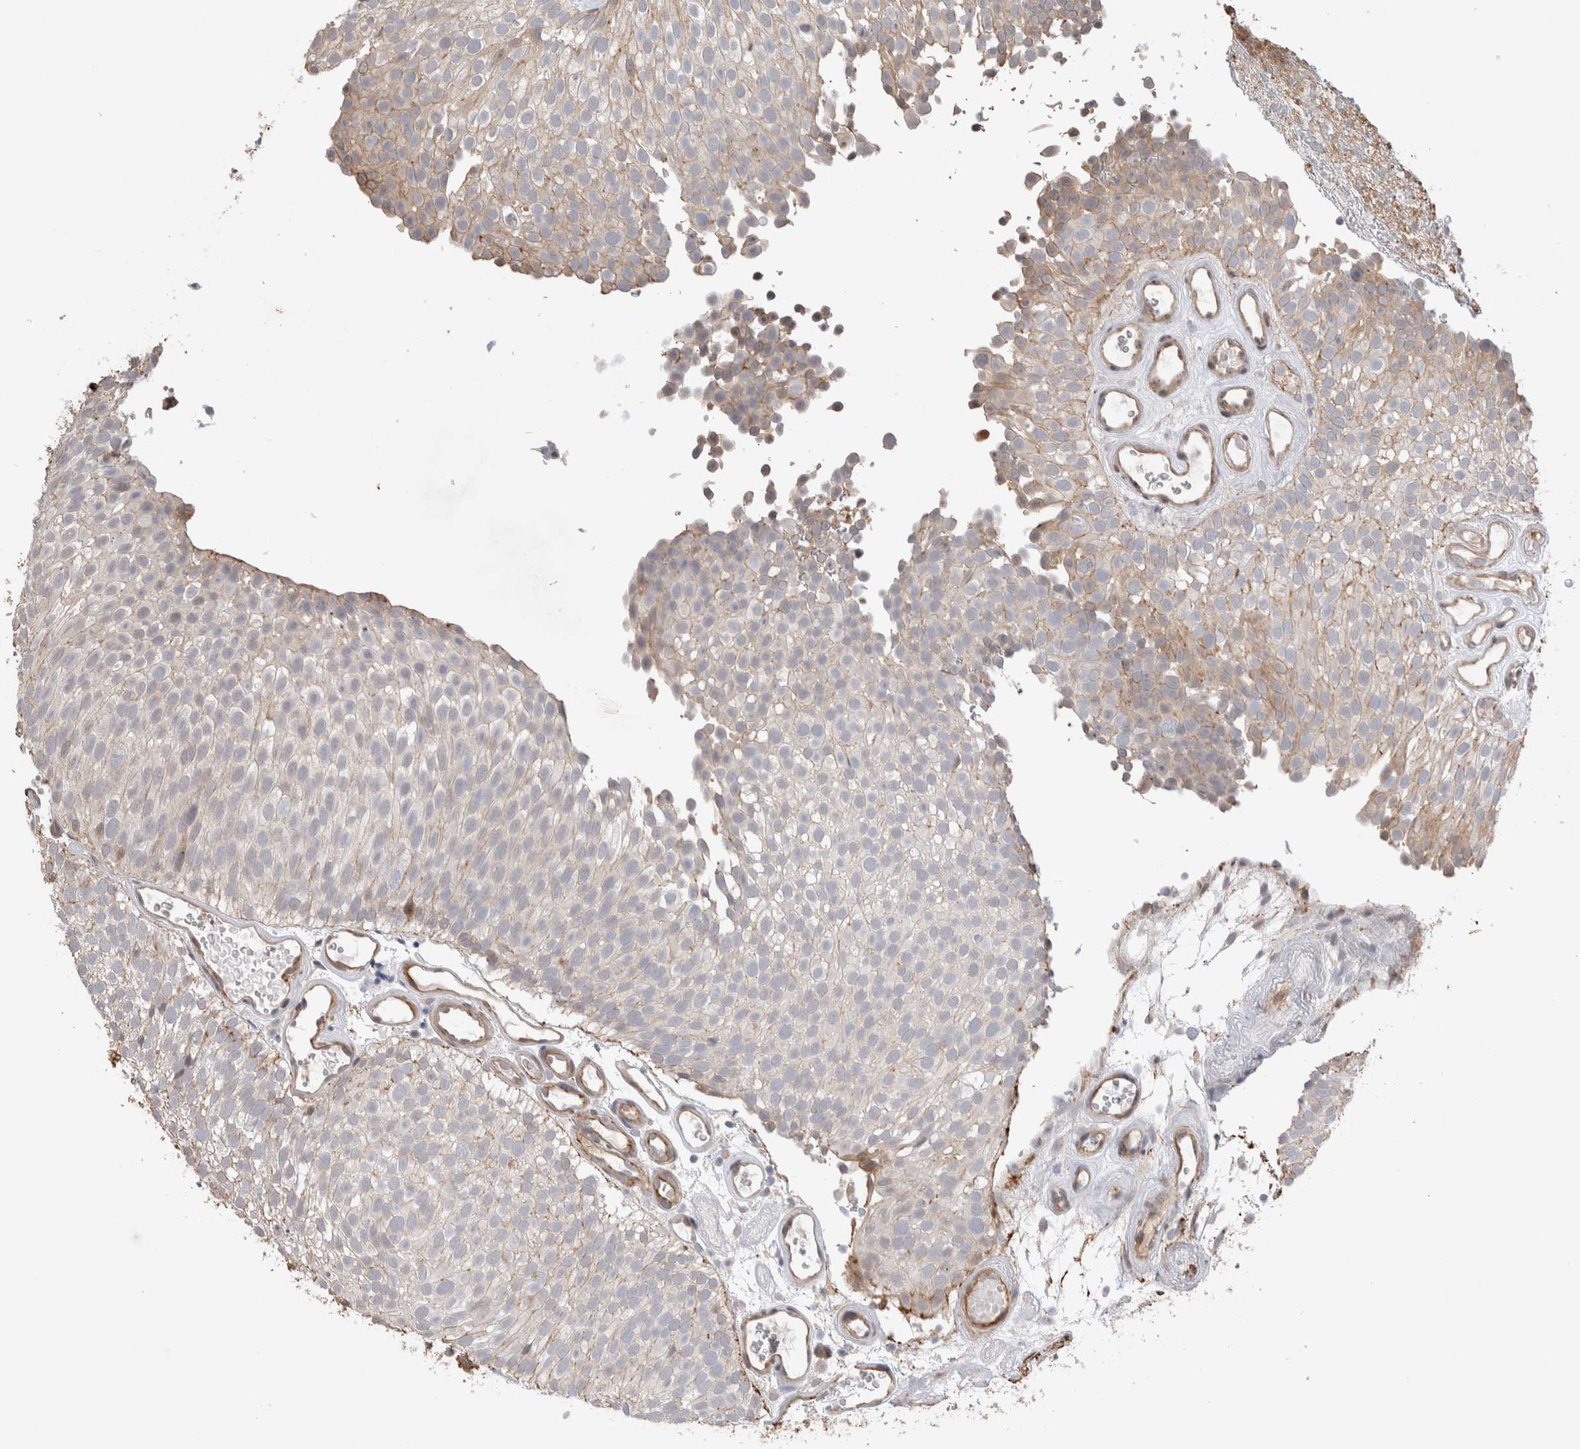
{"staining": {"intensity": "weak", "quantity": "<25%", "location": "cytoplasmic/membranous"}, "tissue": "urothelial cancer", "cell_type": "Tumor cells", "image_type": "cancer", "snomed": [{"axis": "morphology", "description": "Urothelial carcinoma, Low grade"}, {"axis": "topography", "description": "Urinary bladder"}], "caption": "This is a photomicrograph of immunohistochemistry (IHC) staining of urothelial carcinoma (low-grade), which shows no expression in tumor cells.", "gene": "ZNF704", "patient": {"sex": "male", "age": 78}}